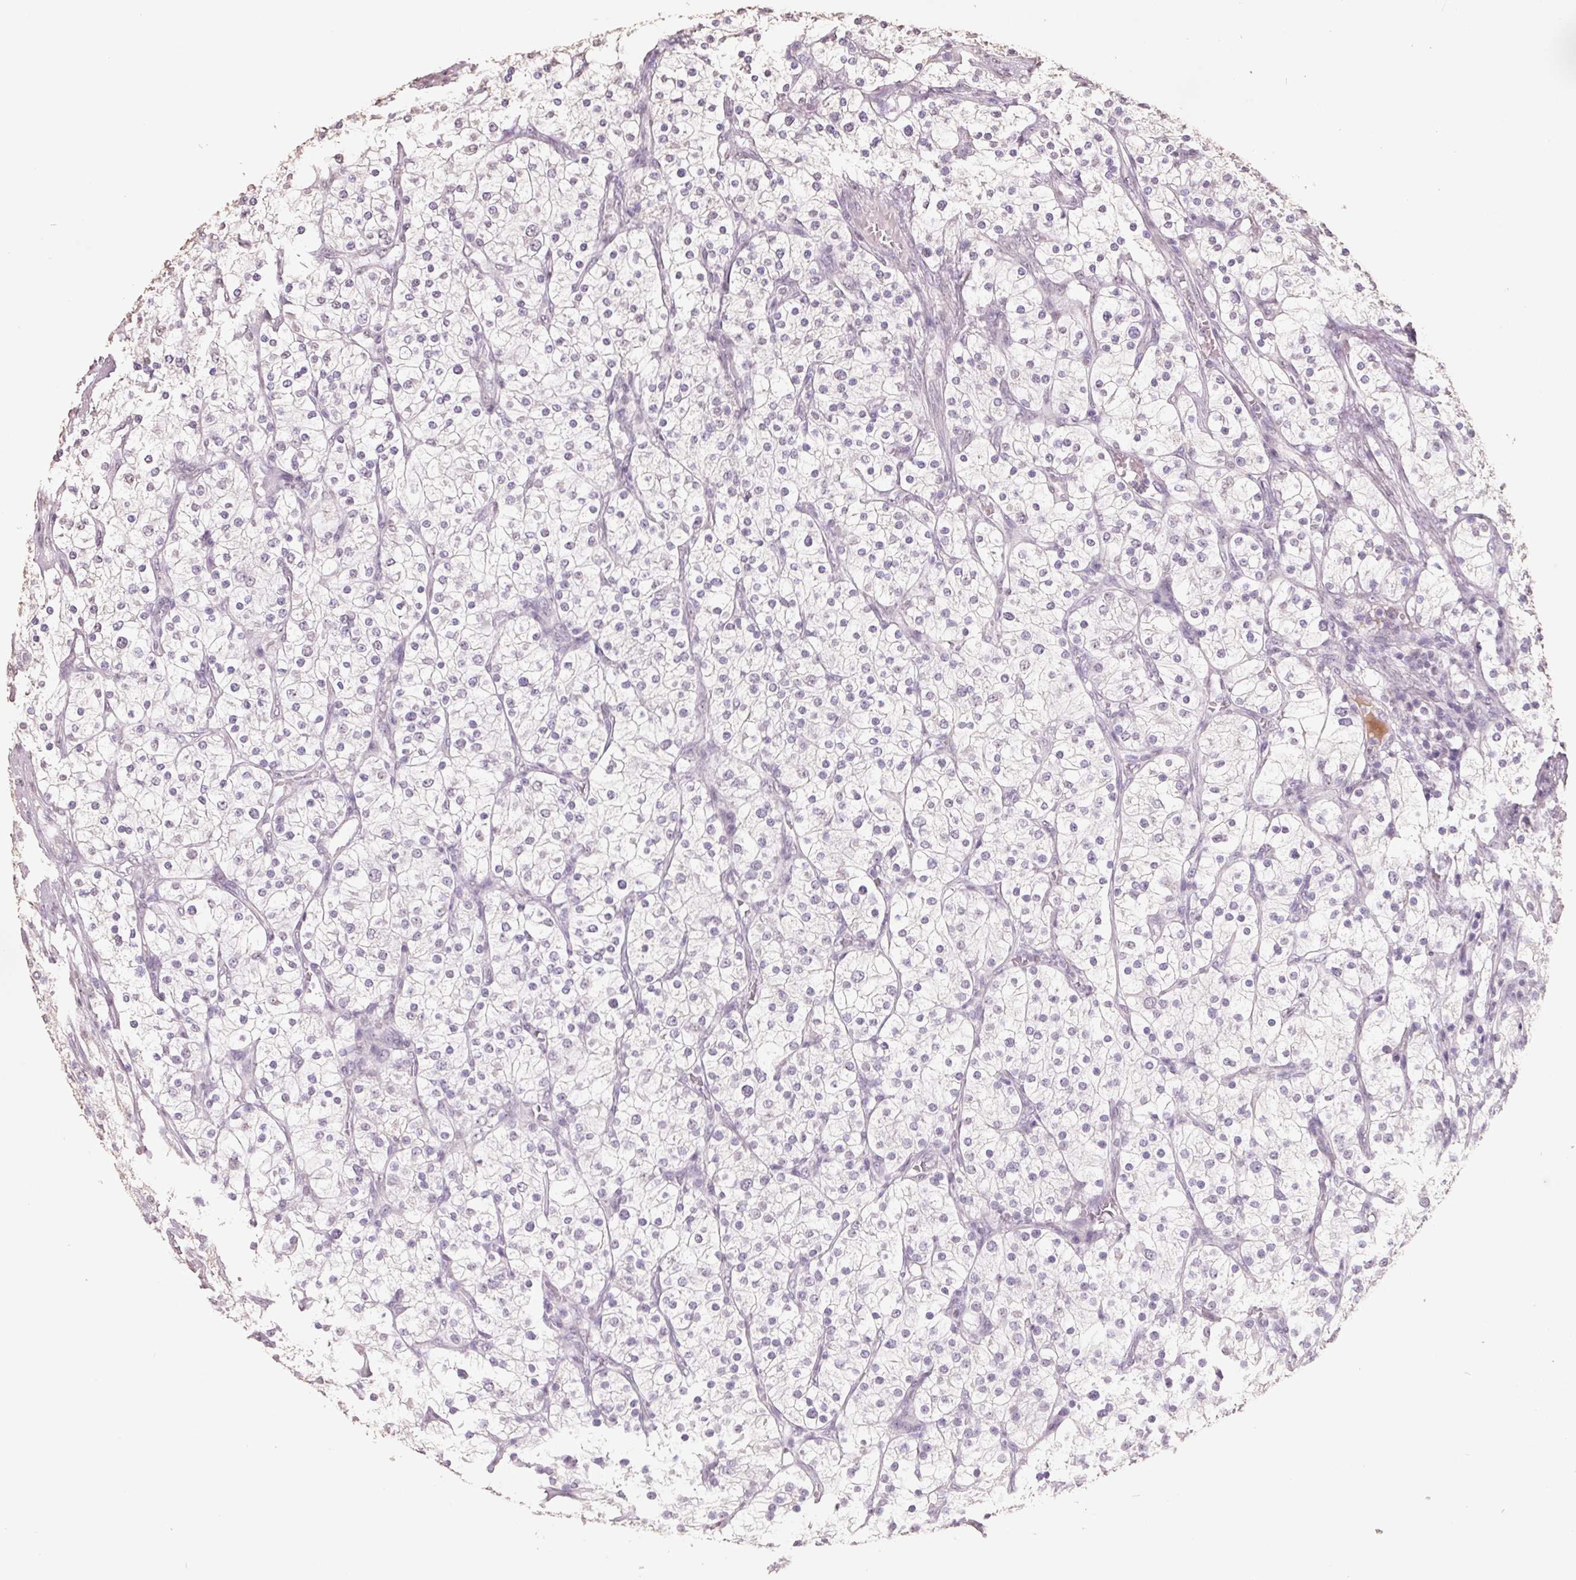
{"staining": {"intensity": "negative", "quantity": "none", "location": "none"}, "tissue": "renal cancer", "cell_type": "Tumor cells", "image_type": "cancer", "snomed": [{"axis": "morphology", "description": "Adenocarcinoma, NOS"}, {"axis": "topography", "description": "Kidney"}], "caption": "Renal adenocarcinoma stained for a protein using immunohistochemistry (IHC) reveals no staining tumor cells.", "gene": "FTCD", "patient": {"sex": "male", "age": 80}}